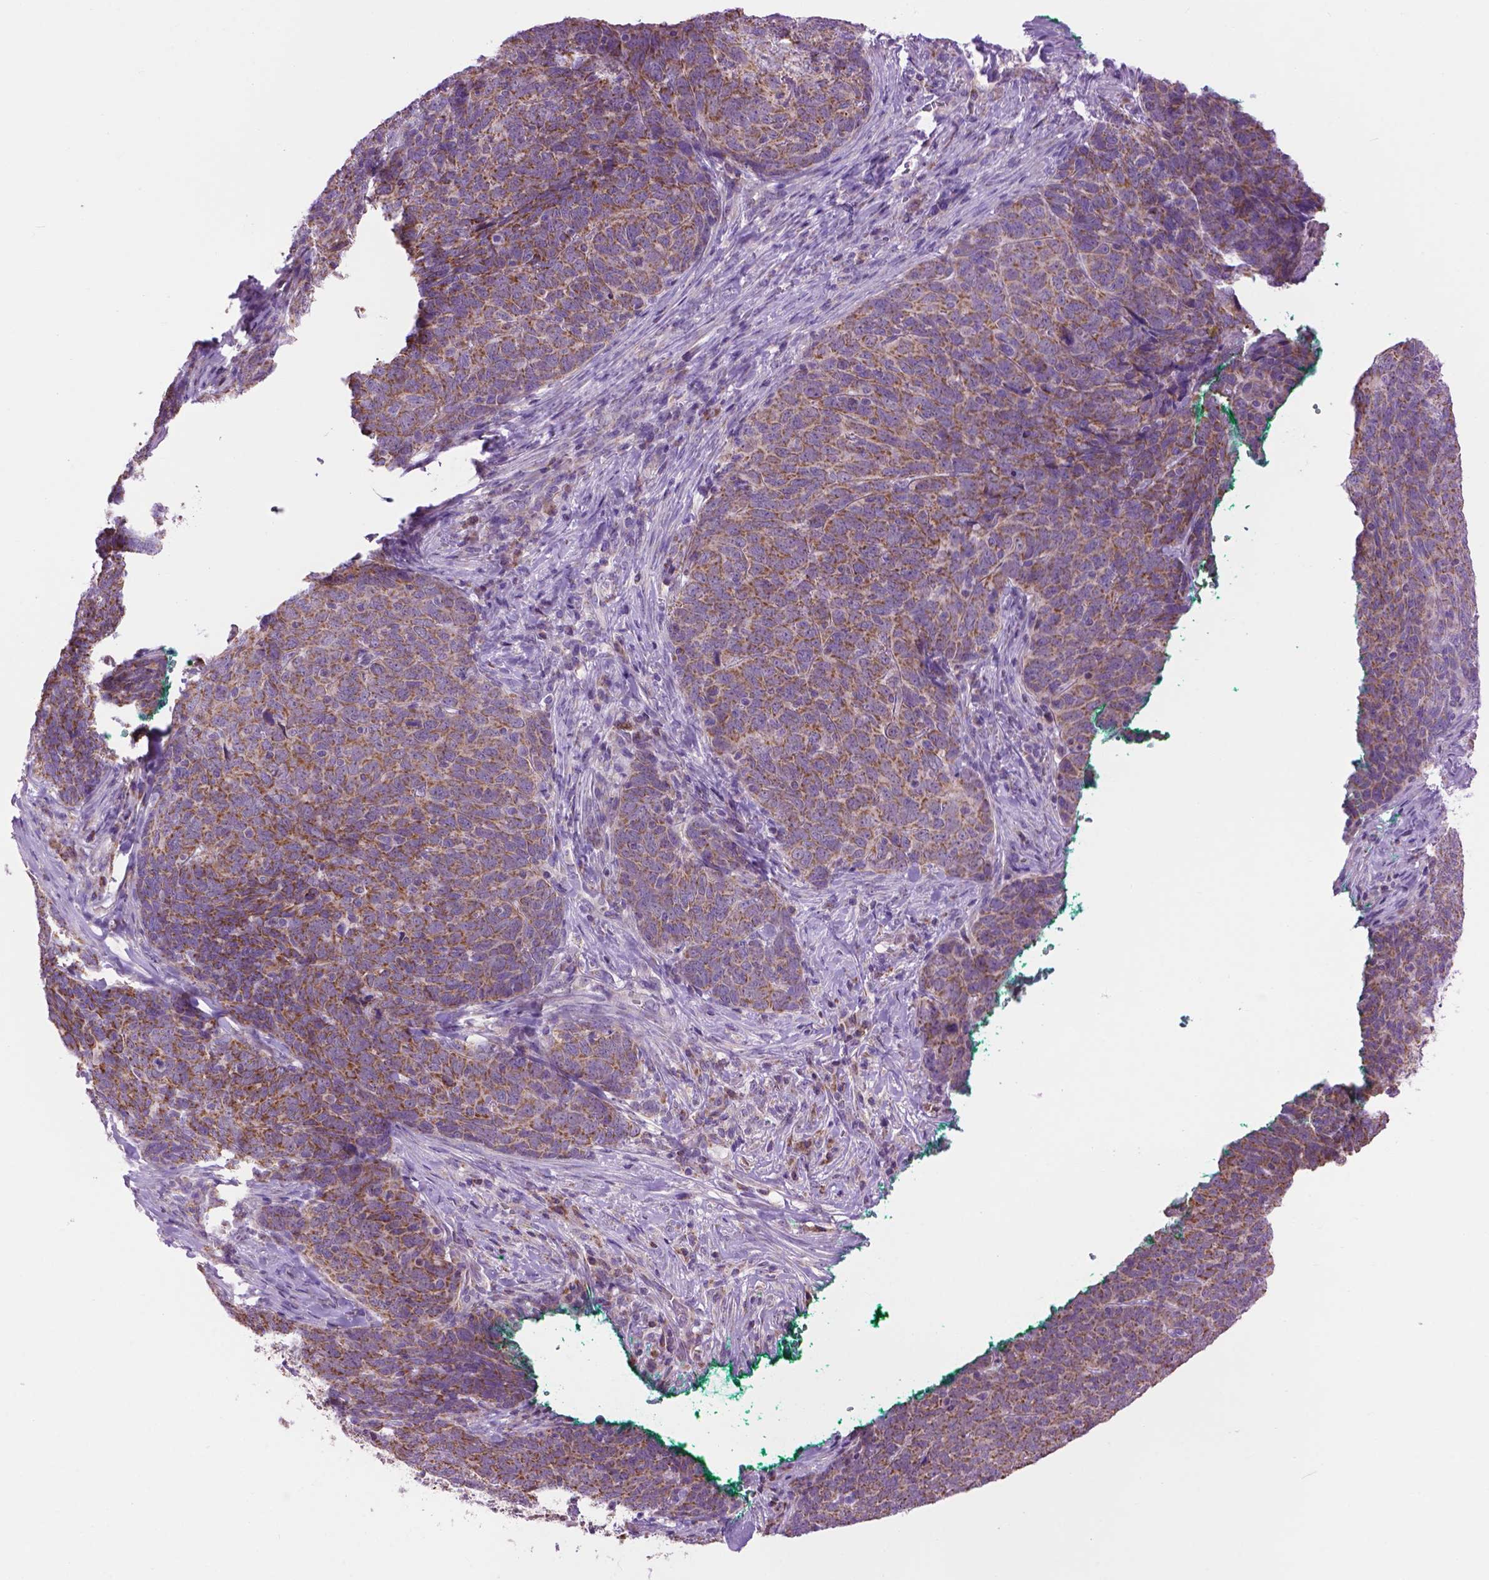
{"staining": {"intensity": "strong", "quantity": ">75%", "location": "cytoplasmic/membranous"}, "tissue": "skin cancer", "cell_type": "Tumor cells", "image_type": "cancer", "snomed": [{"axis": "morphology", "description": "Squamous cell carcinoma, NOS"}, {"axis": "topography", "description": "Skin"}, {"axis": "topography", "description": "Anal"}], "caption": "The histopathology image exhibits immunohistochemical staining of skin cancer. There is strong cytoplasmic/membranous positivity is identified in approximately >75% of tumor cells. Nuclei are stained in blue.", "gene": "PYCR3", "patient": {"sex": "female", "age": 51}}